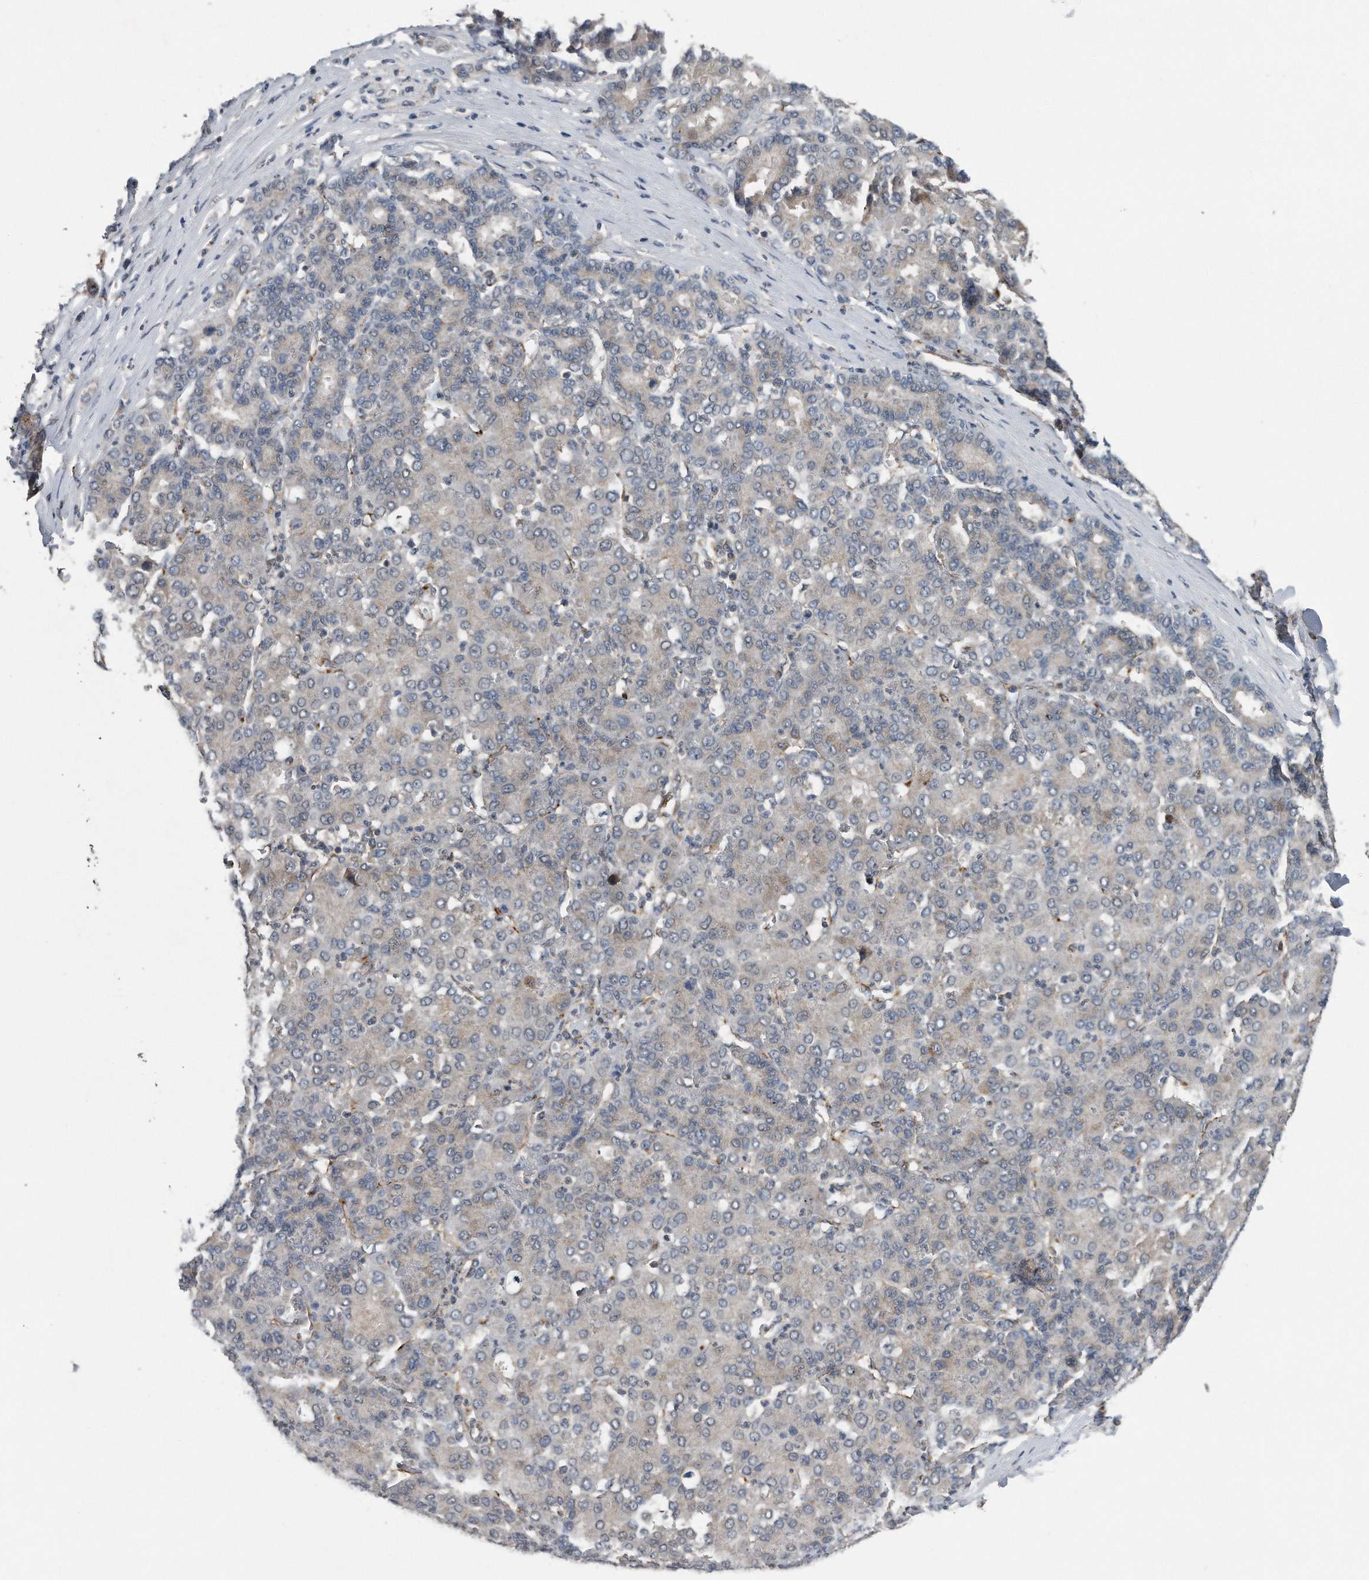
{"staining": {"intensity": "negative", "quantity": "none", "location": "none"}, "tissue": "liver cancer", "cell_type": "Tumor cells", "image_type": "cancer", "snomed": [{"axis": "morphology", "description": "Carcinoma, Hepatocellular, NOS"}, {"axis": "topography", "description": "Liver"}], "caption": "There is no significant staining in tumor cells of liver cancer (hepatocellular carcinoma).", "gene": "LYRM4", "patient": {"sex": "male", "age": 65}}